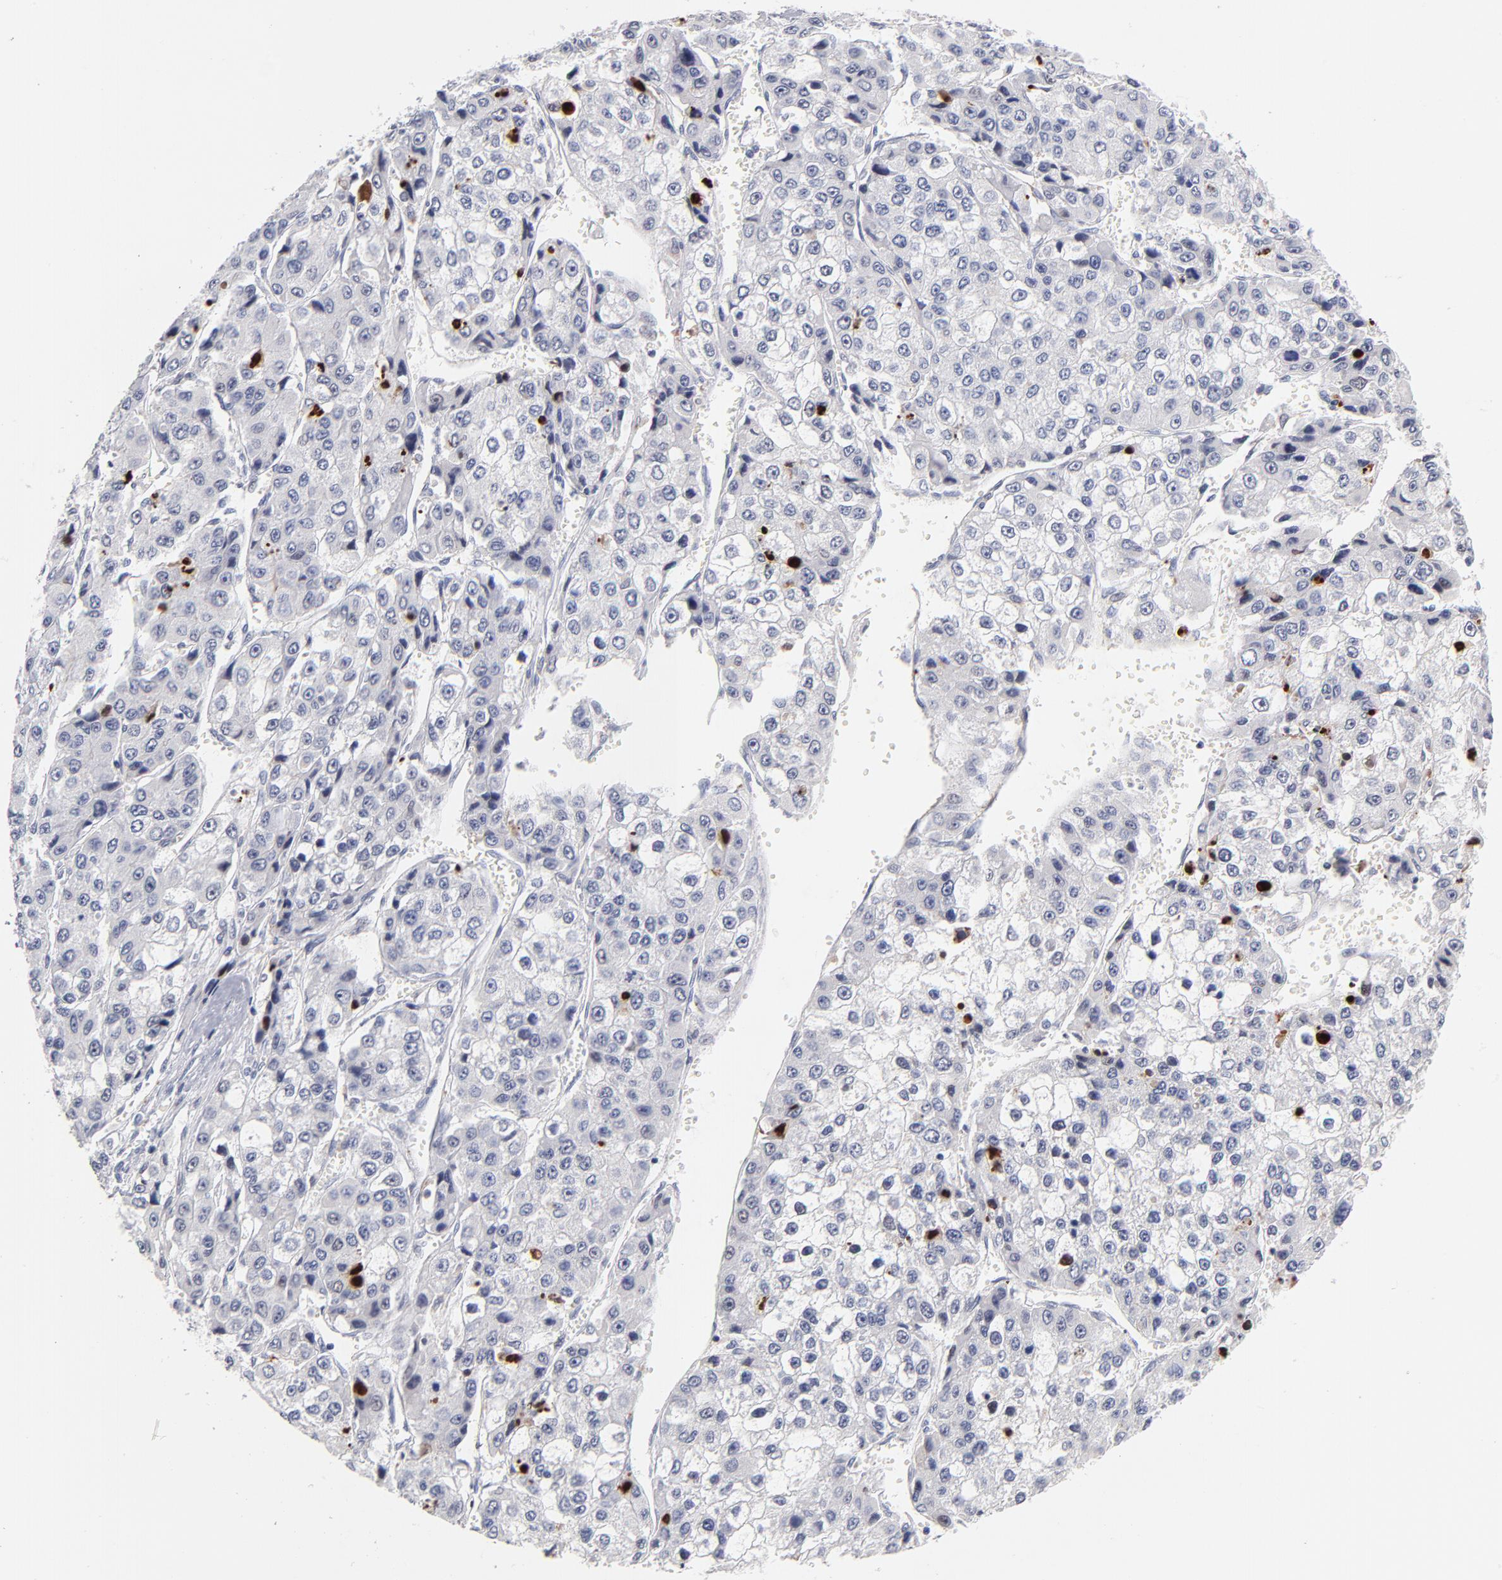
{"staining": {"intensity": "moderate", "quantity": "<25%", "location": "nuclear"}, "tissue": "liver cancer", "cell_type": "Tumor cells", "image_type": "cancer", "snomed": [{"axis": "morphology", "description": "Carcinoma, Hepatocellular, NOS"}, {"axis": "topography", "description": "Liver"}], "caption": "This micrograph reveals immunohistochemistry (IHC) staining of human liver cancer (hepatocellular carcinoma), with low moderate nuclear expression in approximately <25% of tumor cells.", "gene": "PARP1", "patient": {"sex": "female", "age": 66}}